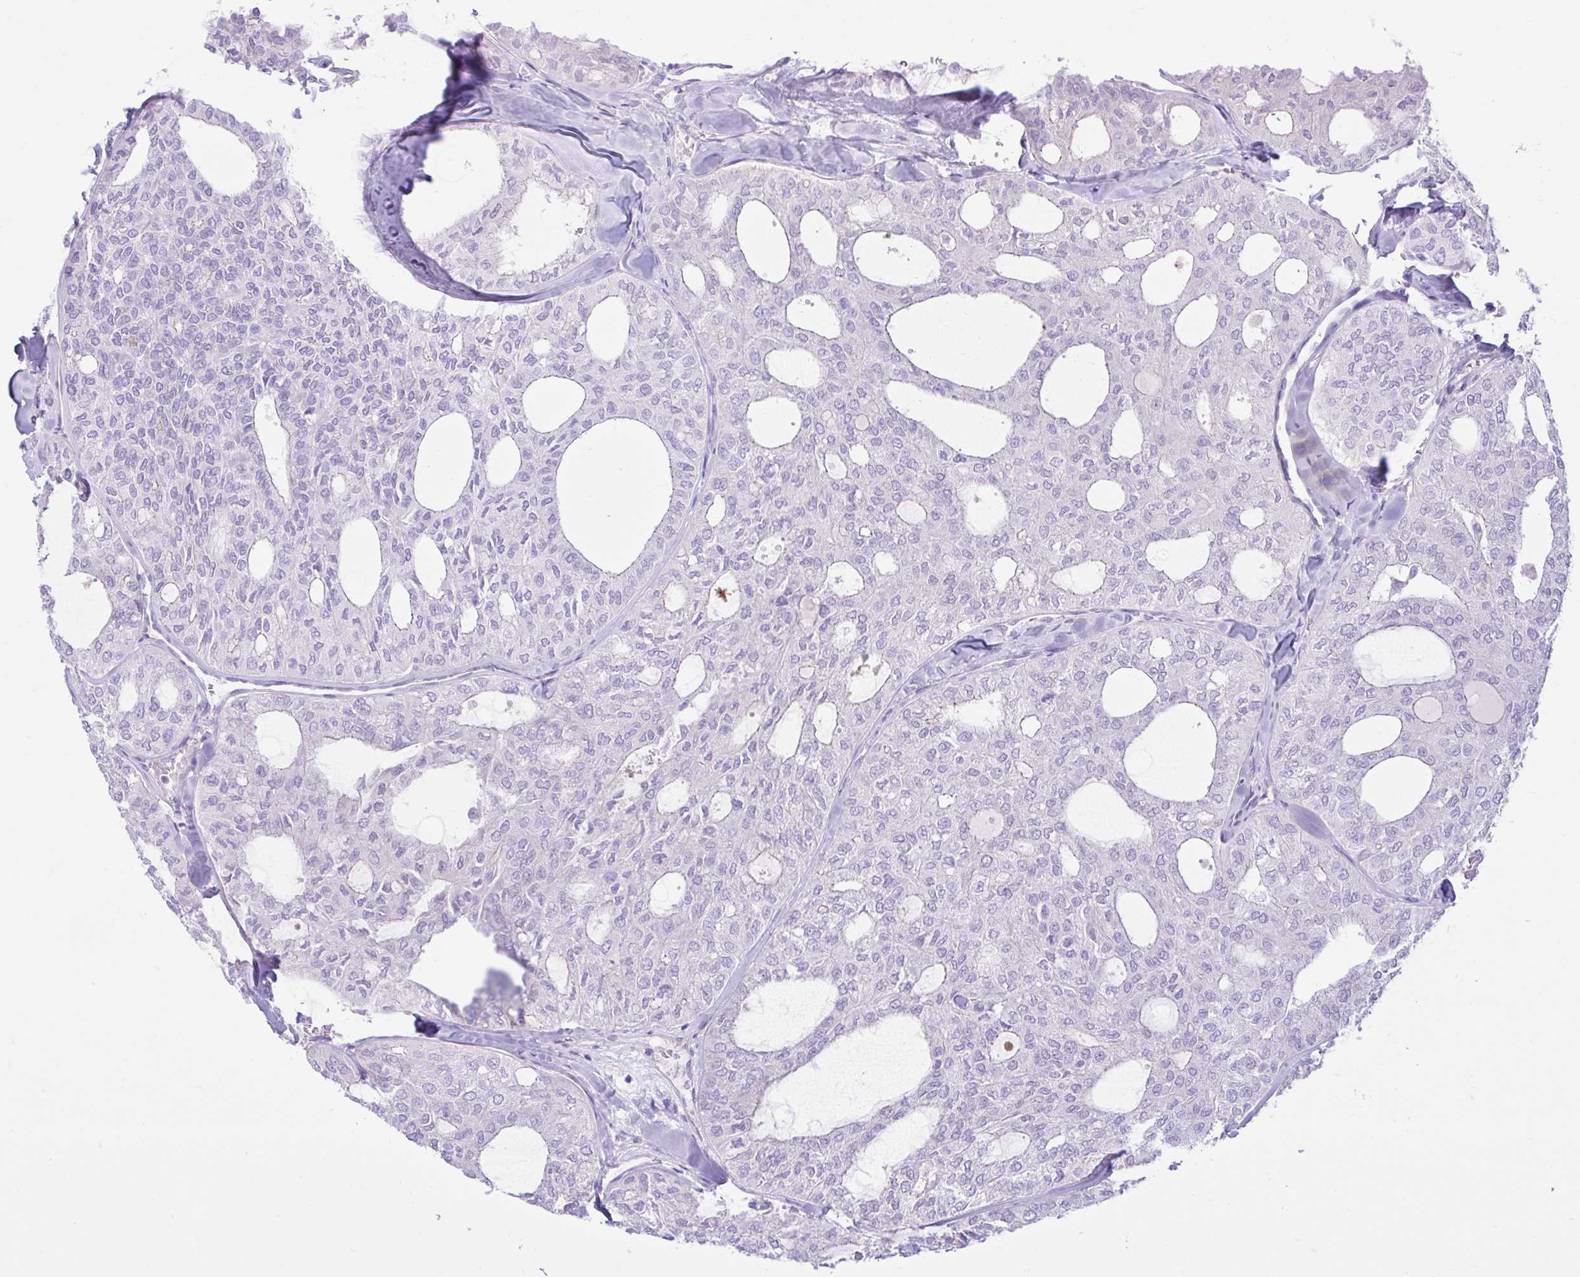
{"staining": {"intensity": "negative", "quantity": "none", "location": "none"}, "tissue": "thyroid cancer", "cell_type": "Tumor cells", "image_type": "cancer", "snomed": [{"axis": "morphology", "description": "Follicular adenoma carcinoma, NOS"}, {"axis": "topography", "description": "Thyroid gland"}], "caption": "The micrograph exhibits no significant staining in tumor cells of thyroid cancer. The staining is performed using DAB brown chromogen with nuclei counter-stained in using hematoxylin.", "gene": "ZNF101", "patient": {"sex": "male", "age": 75}}